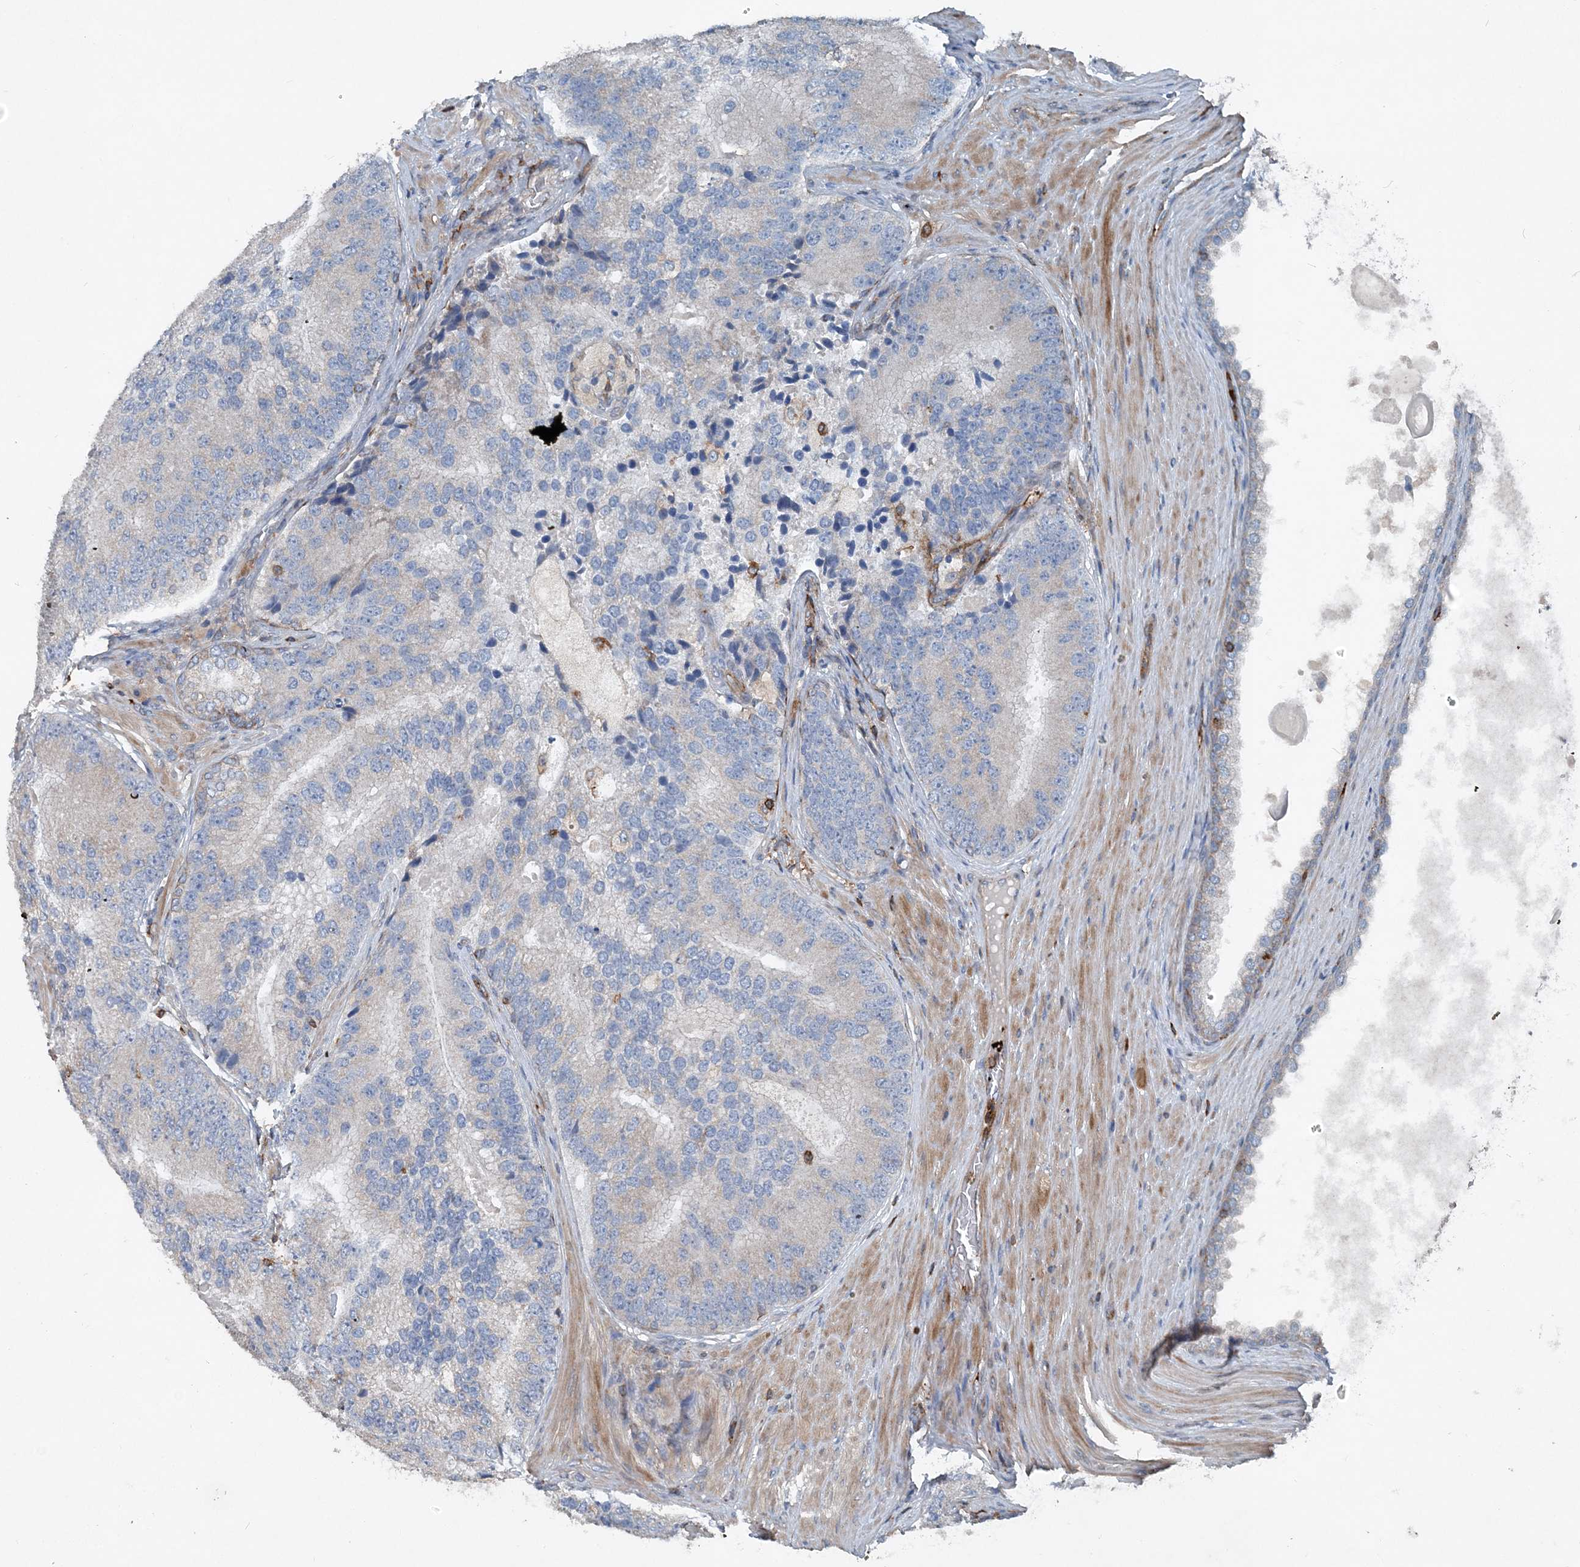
{"staining": {"intensity": "negative", "quantity": "none", "location": "none"}, "tissue": "prostate cancer", "cell_type": "Tumor cells", "image_type": "cancer", "snomed": [{"axis": "morphology", "description": "Adenocarcinoma, High grade"}, {"axis": "topography", "description": "Prostate"}], "caption": "There is no significant positivity in tumor cells of prostate high-grade adenocarcinoma. (DAB immunohistochemistry (IHC) with hematoxylin counter stain).", "gene": "DGUOK", "patient": {"sex": "male", "age": 70}}